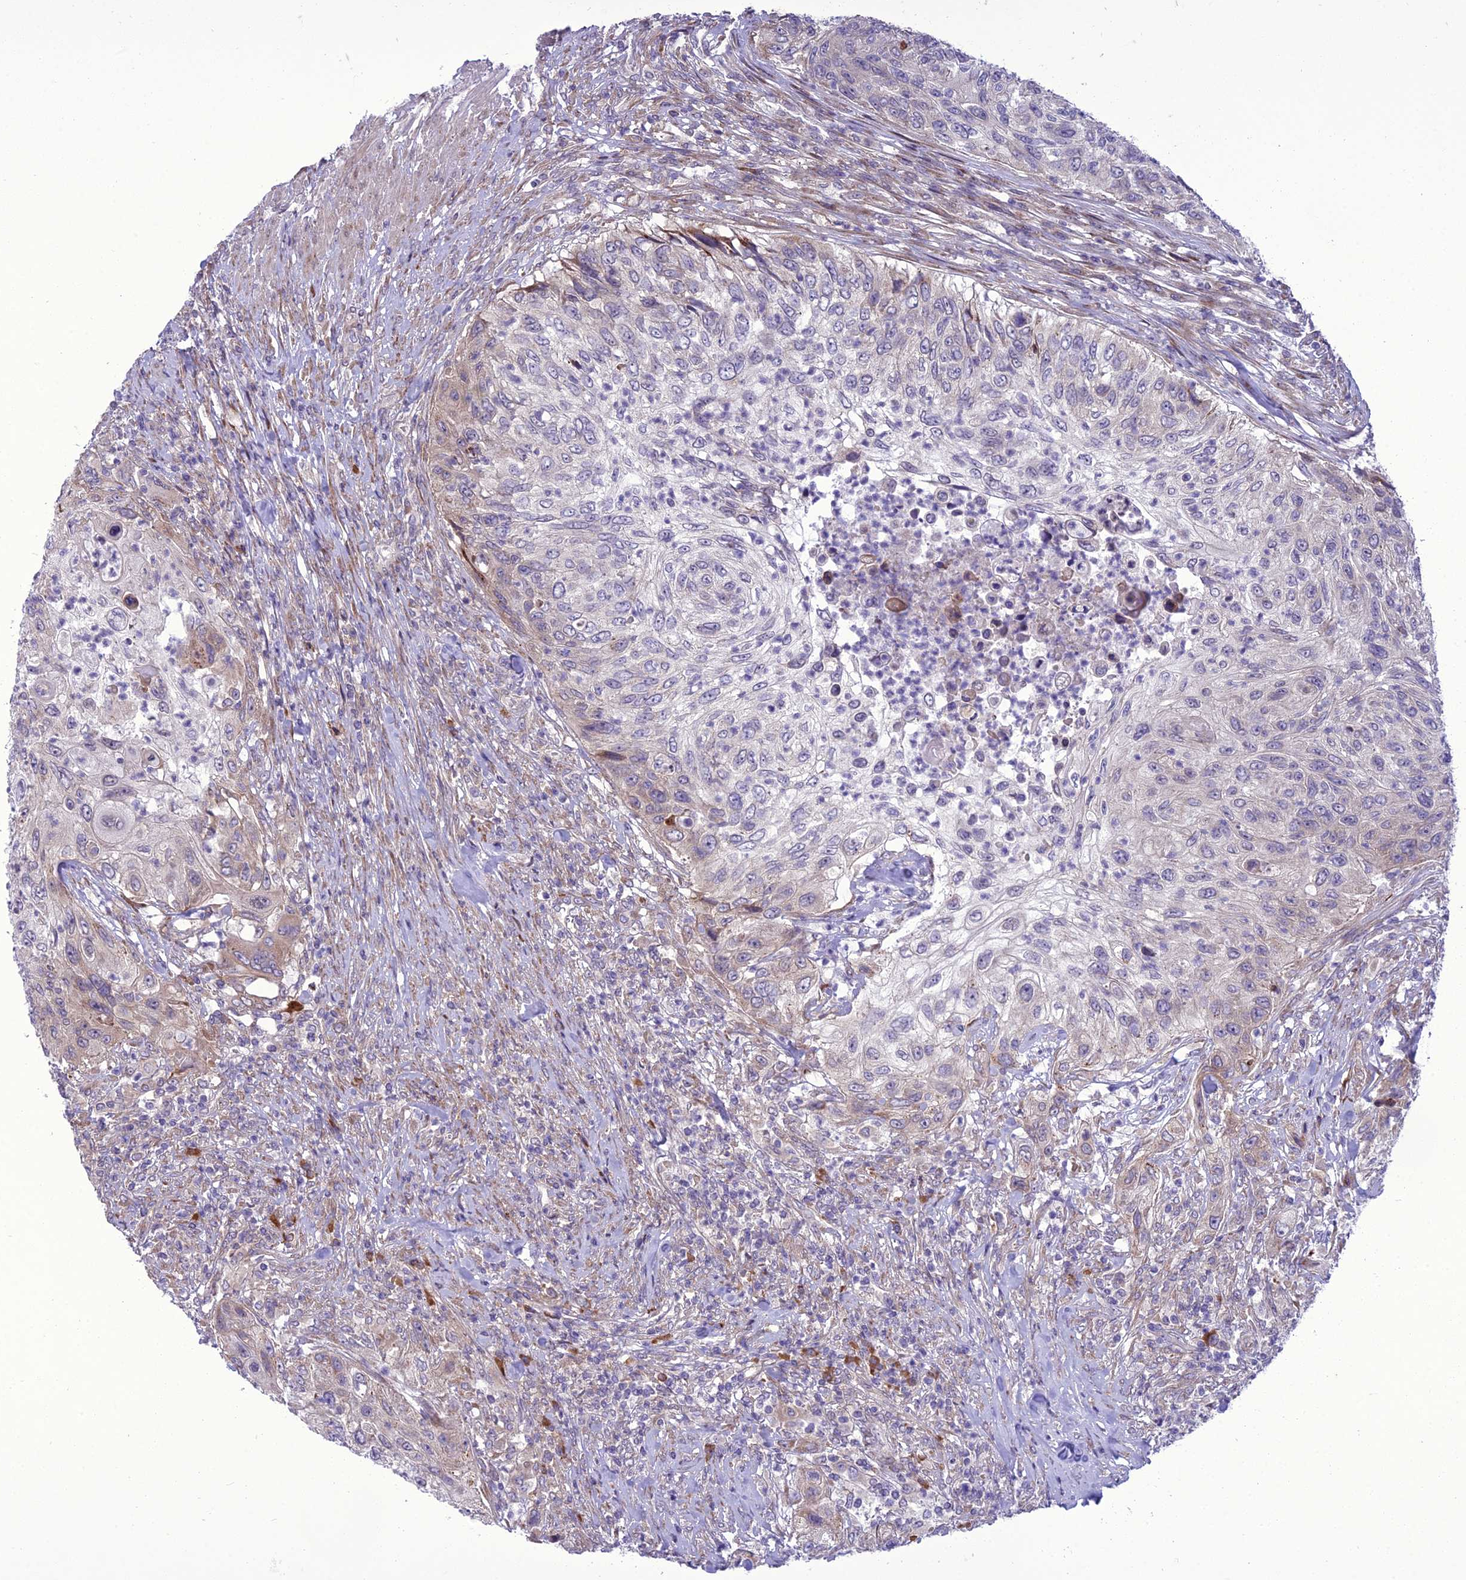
{"staining": {"intensity": "weak", "quantity": "<25%", "location": "cytoplasmic/membranous"}, "tissue": "urothelial cancer", "cell_type": "Tumor cells", "image_type": "cancer", "snomed": [{"axis": "morphology", "description": "Urothelial carcinoma, High grade"}, {"axis": "topography", "description": "Urinary bladder"}], "caption": "This is an immunohistochemistry (IHC) image of human urothelial cancer. There is no expression in tumor cells.", "gene": "NEURL2", "patient": {"sex": "female", "age": 60}}